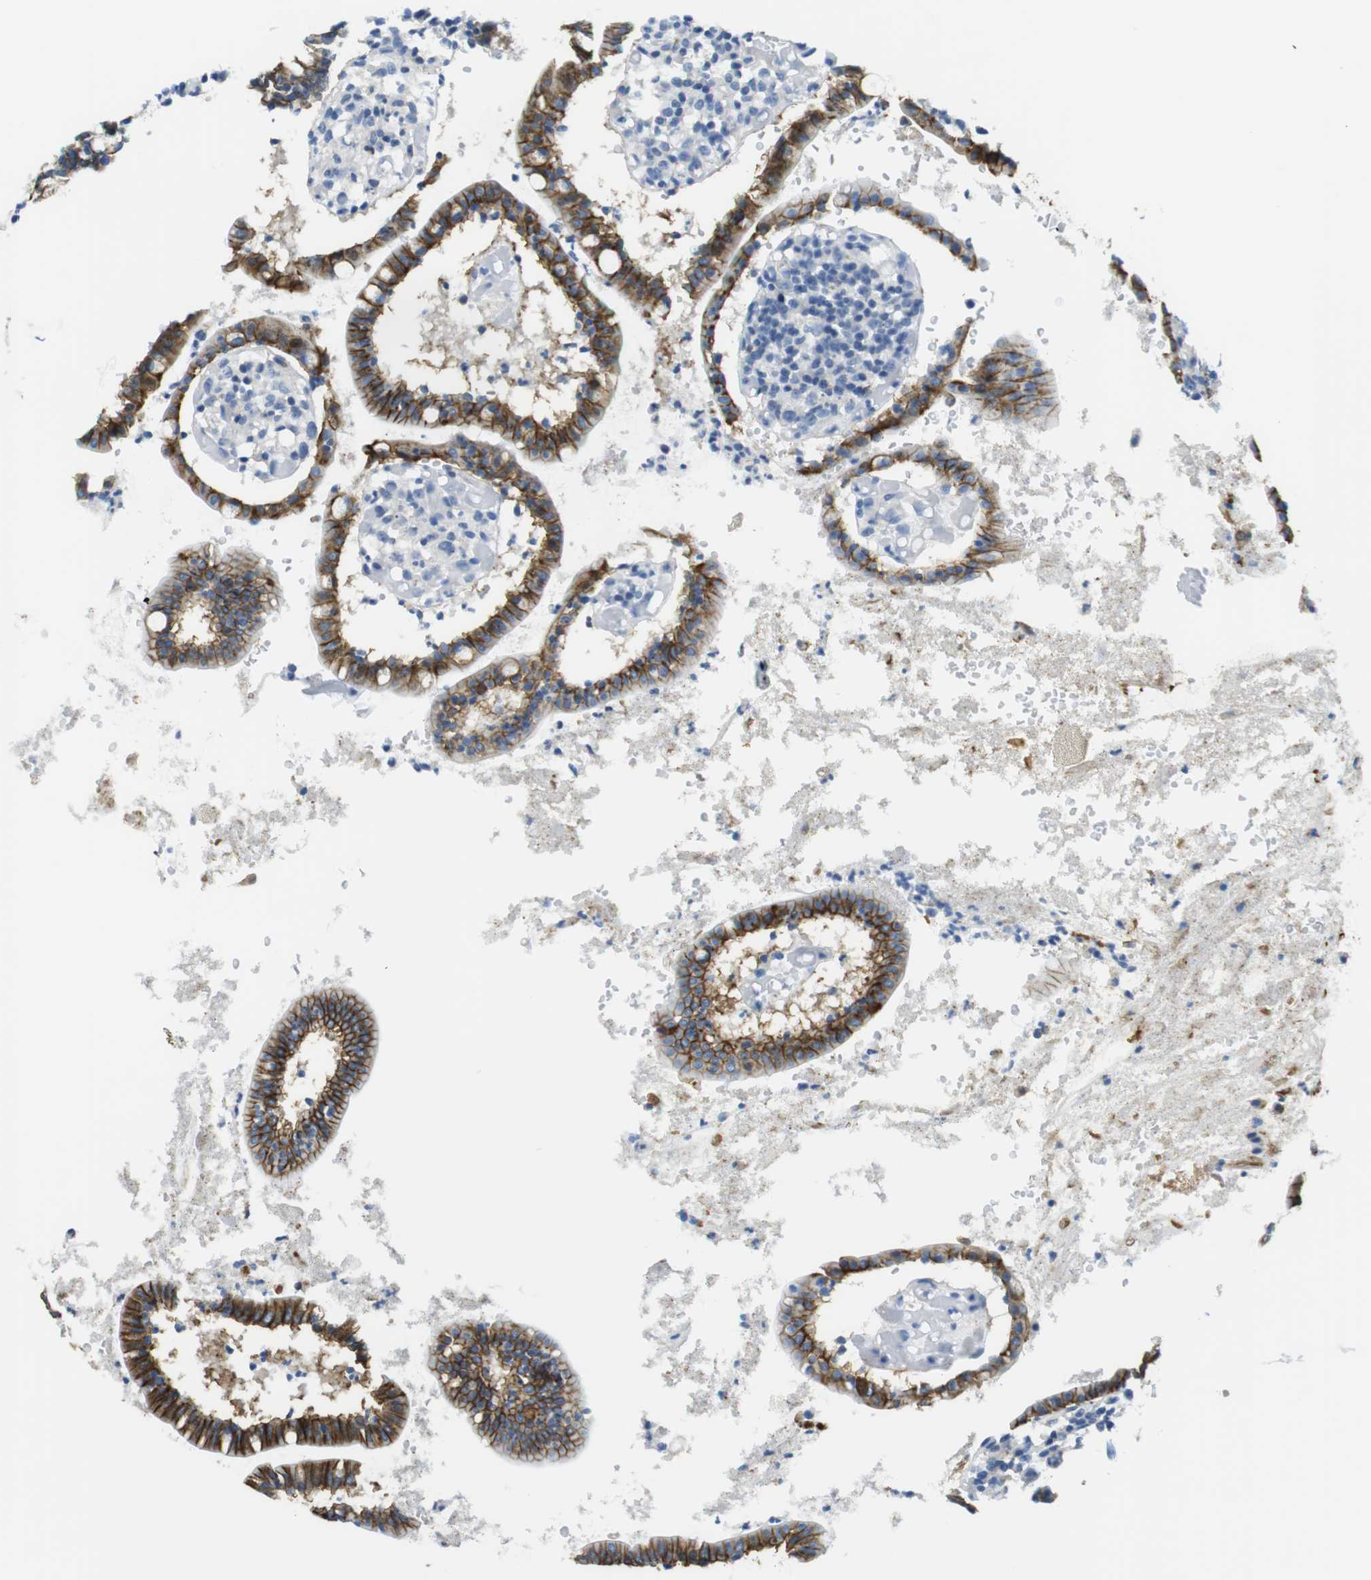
{"staining": {"intensity": "strong", "quantity": ">75%", "location": "cytoplasmic/membranous"}, "tissue": "small intestine", "cell_type": "Glandular cells", "image_type": "normal", "snomed": [{"axis": "morphology", "description": "Normal tissue, NOS"}, {"axis": "morphology", "description": "Cystadenocarcinoma, serous, Metastatic site"}, {"axis": "topography", "description": "Small intestine"}], "caption": "High-magnification brightfield microscopy of unremarkable small intestine stained with DAB (brown) and counterstained with hematoxylin (blue). glandular cells exhibit strong cytoplasmic/membranous expression is appreciated in approximately>75% of cells.", "gene": "CDH8", "patient": {"sex": "female", "age": 61}}